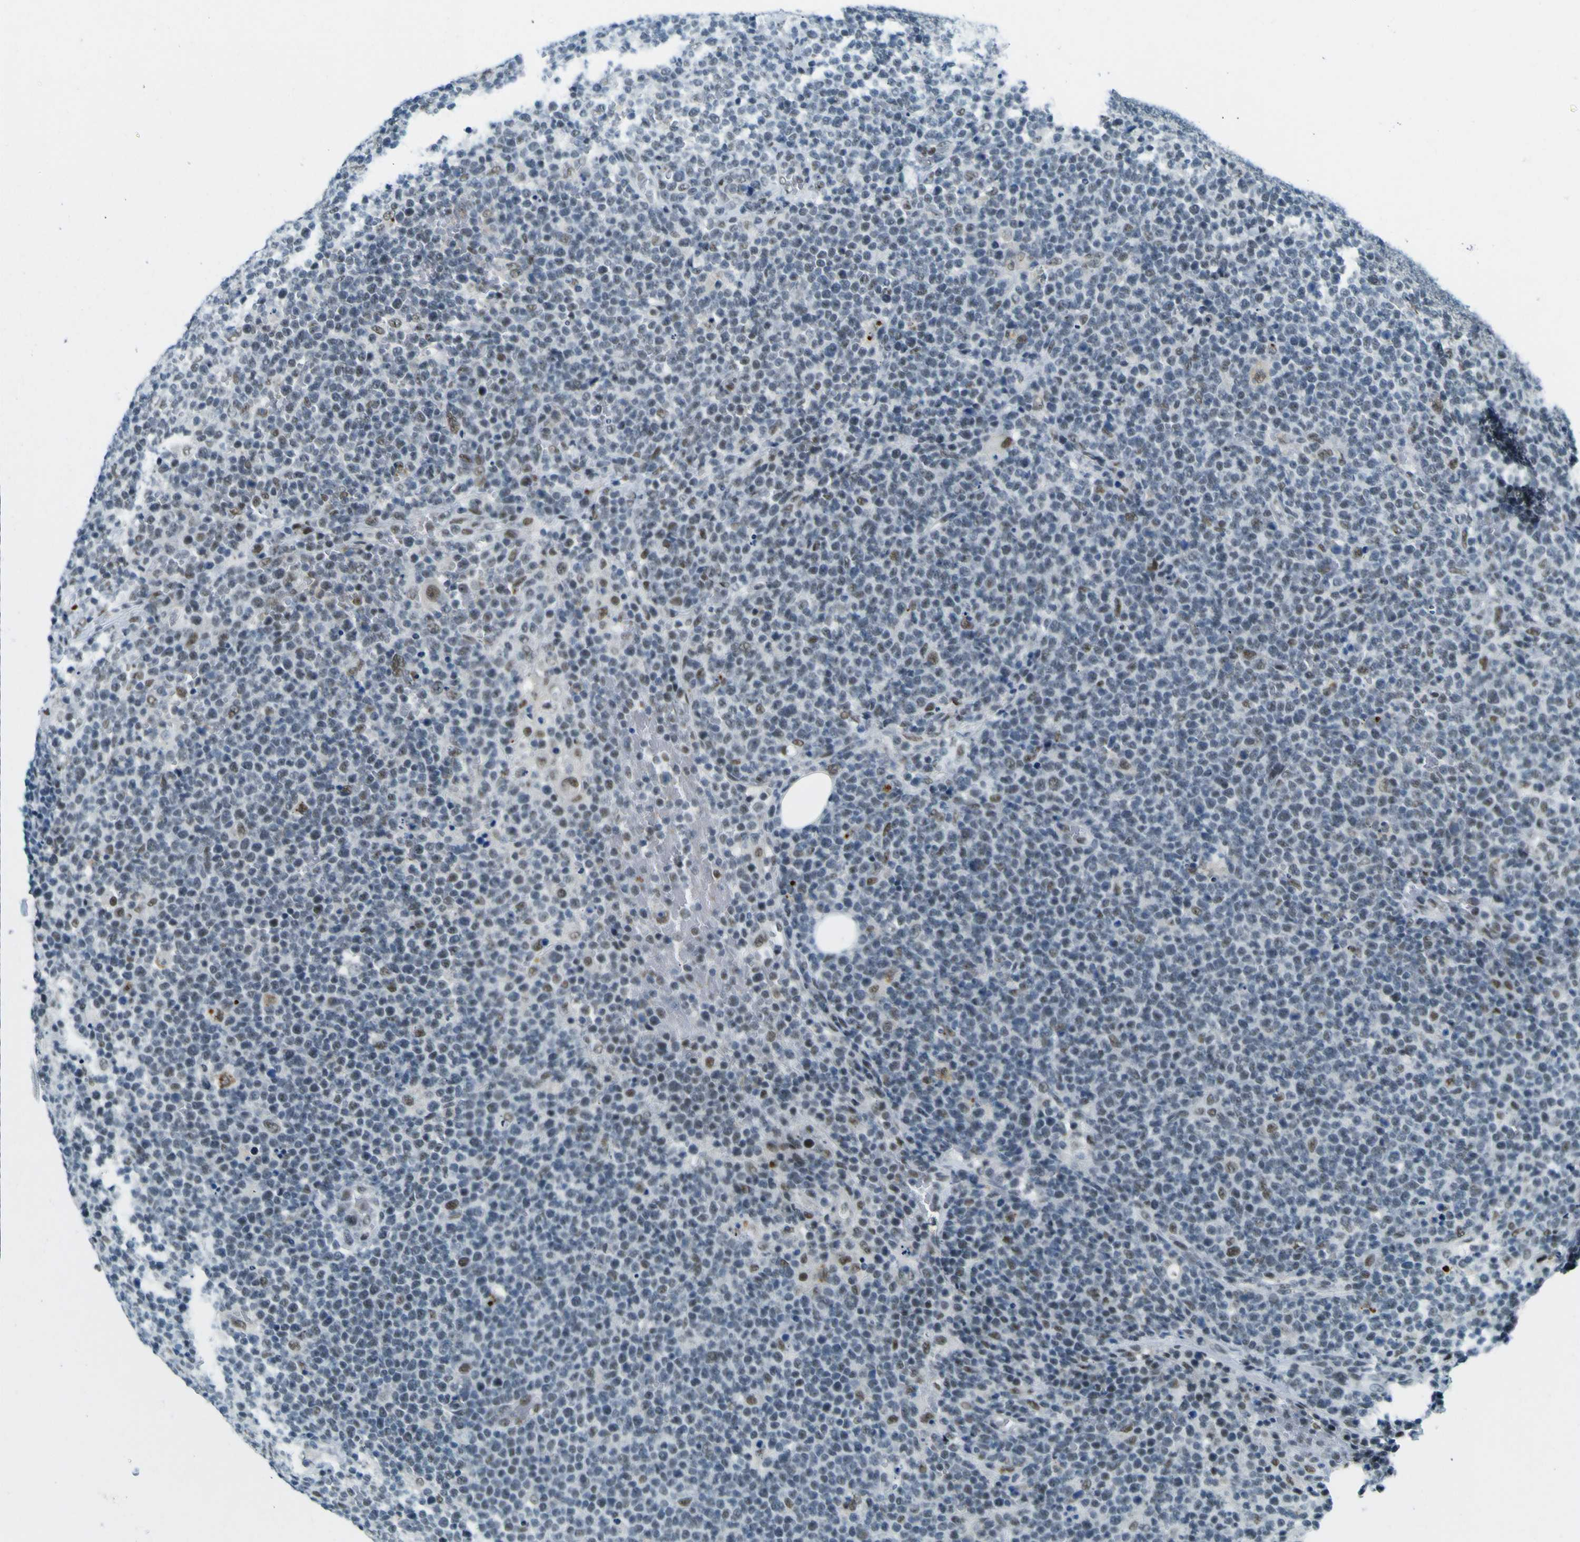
{"staining": {"intensity": "weak", "quantity": "<25%", "location": "nuclear"}, "tissue": "lymphoma", "cell_type": "Tumor cells", "image_type": "cancer", "snomed": [{"axis": "morphology", "description": "Malignant lymphoma, non-Hodgkin's type, High grade"}, {"axis": "topography", "description": "Lymph node"}], "caption": "Immunohistochemical staining of high-grade malignant lymphoma, non-Hodgkin's type demonstrates no significant expression in tumor cells.", "gene": "CEBPG", "patient": {"sex": "male", "age": 61}}